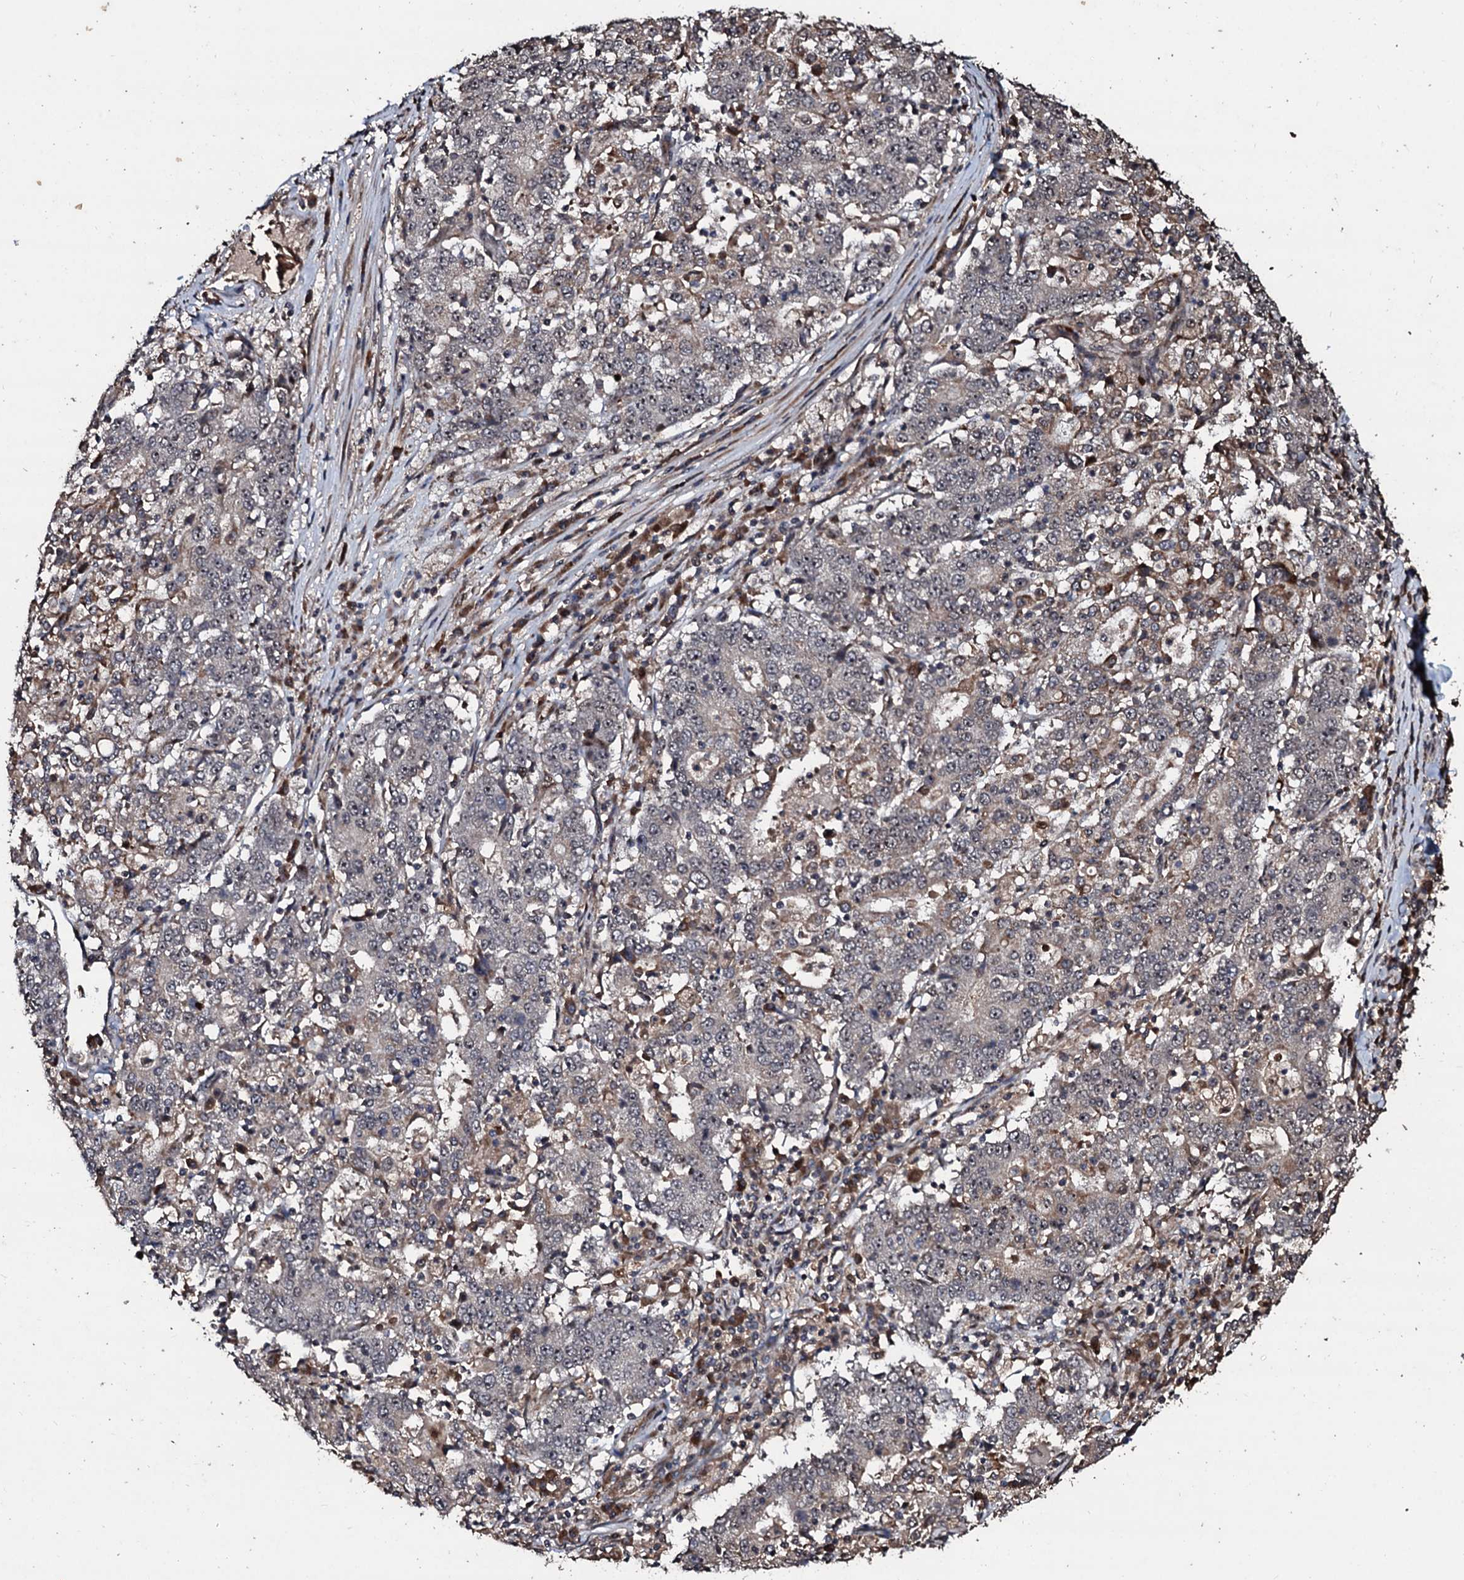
{"staining": {"intensity": "negative", "quantity": "none", "location": "none"}, "tissue": "stomach cancer", "cell_type": "Tumor cells", "image_type": "cancer", "snomed": [{"axis": "morphology", "description": "Adenocarcinoma, NOS"}, {"axis": "topography", "description": "Stomach"}], "caption": "Tumor cells show no significant staining in stomach adenocarcinoma. (Brightfield microscopy of DAB immunohistochemistry (IHC) at high magnification).", "gene": "SUPT7L", "patient": {"sex": "male", "age": 59}}